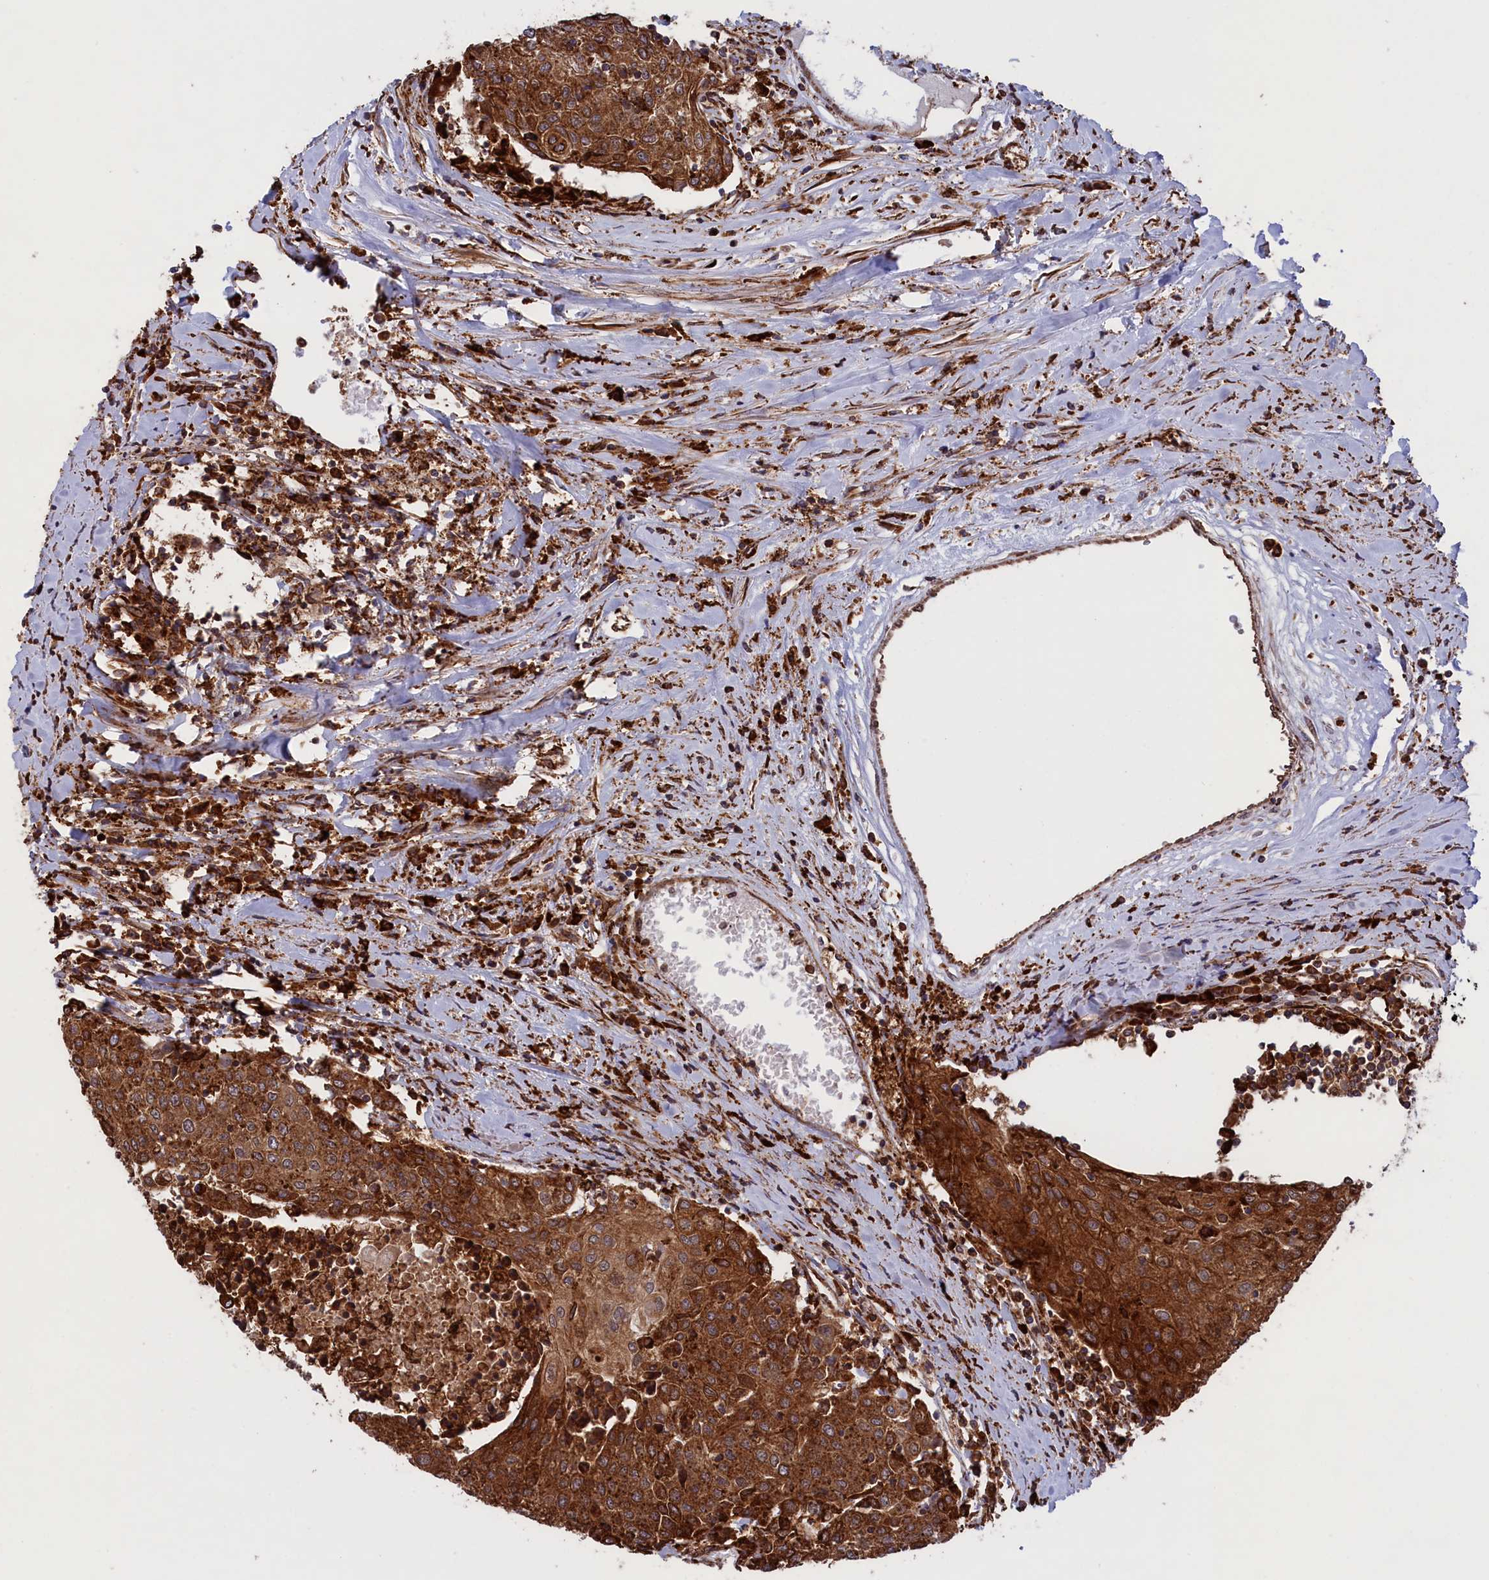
{"staining": {"intensity": "strong", "quantity": ">75%", "location": "cytoplasmic/membranous"}, "tissue": "urothelial cancer", "cell_type": "Tumor cells", "image_type": "cancer", "snomed": [{"axis": "morphology", "description": "Urothelial carcinoma, High grade"}, {"axis": "topography", "description": "Urinary bladder"}], "caption": "A brown stain shows strong cytoplasmic/membranous staining of a protein in urothelial carcinoma (high-grade) tumor cells.", "gene": "PLA2G4C", "patient": {"sex": "female", "age": 85}}